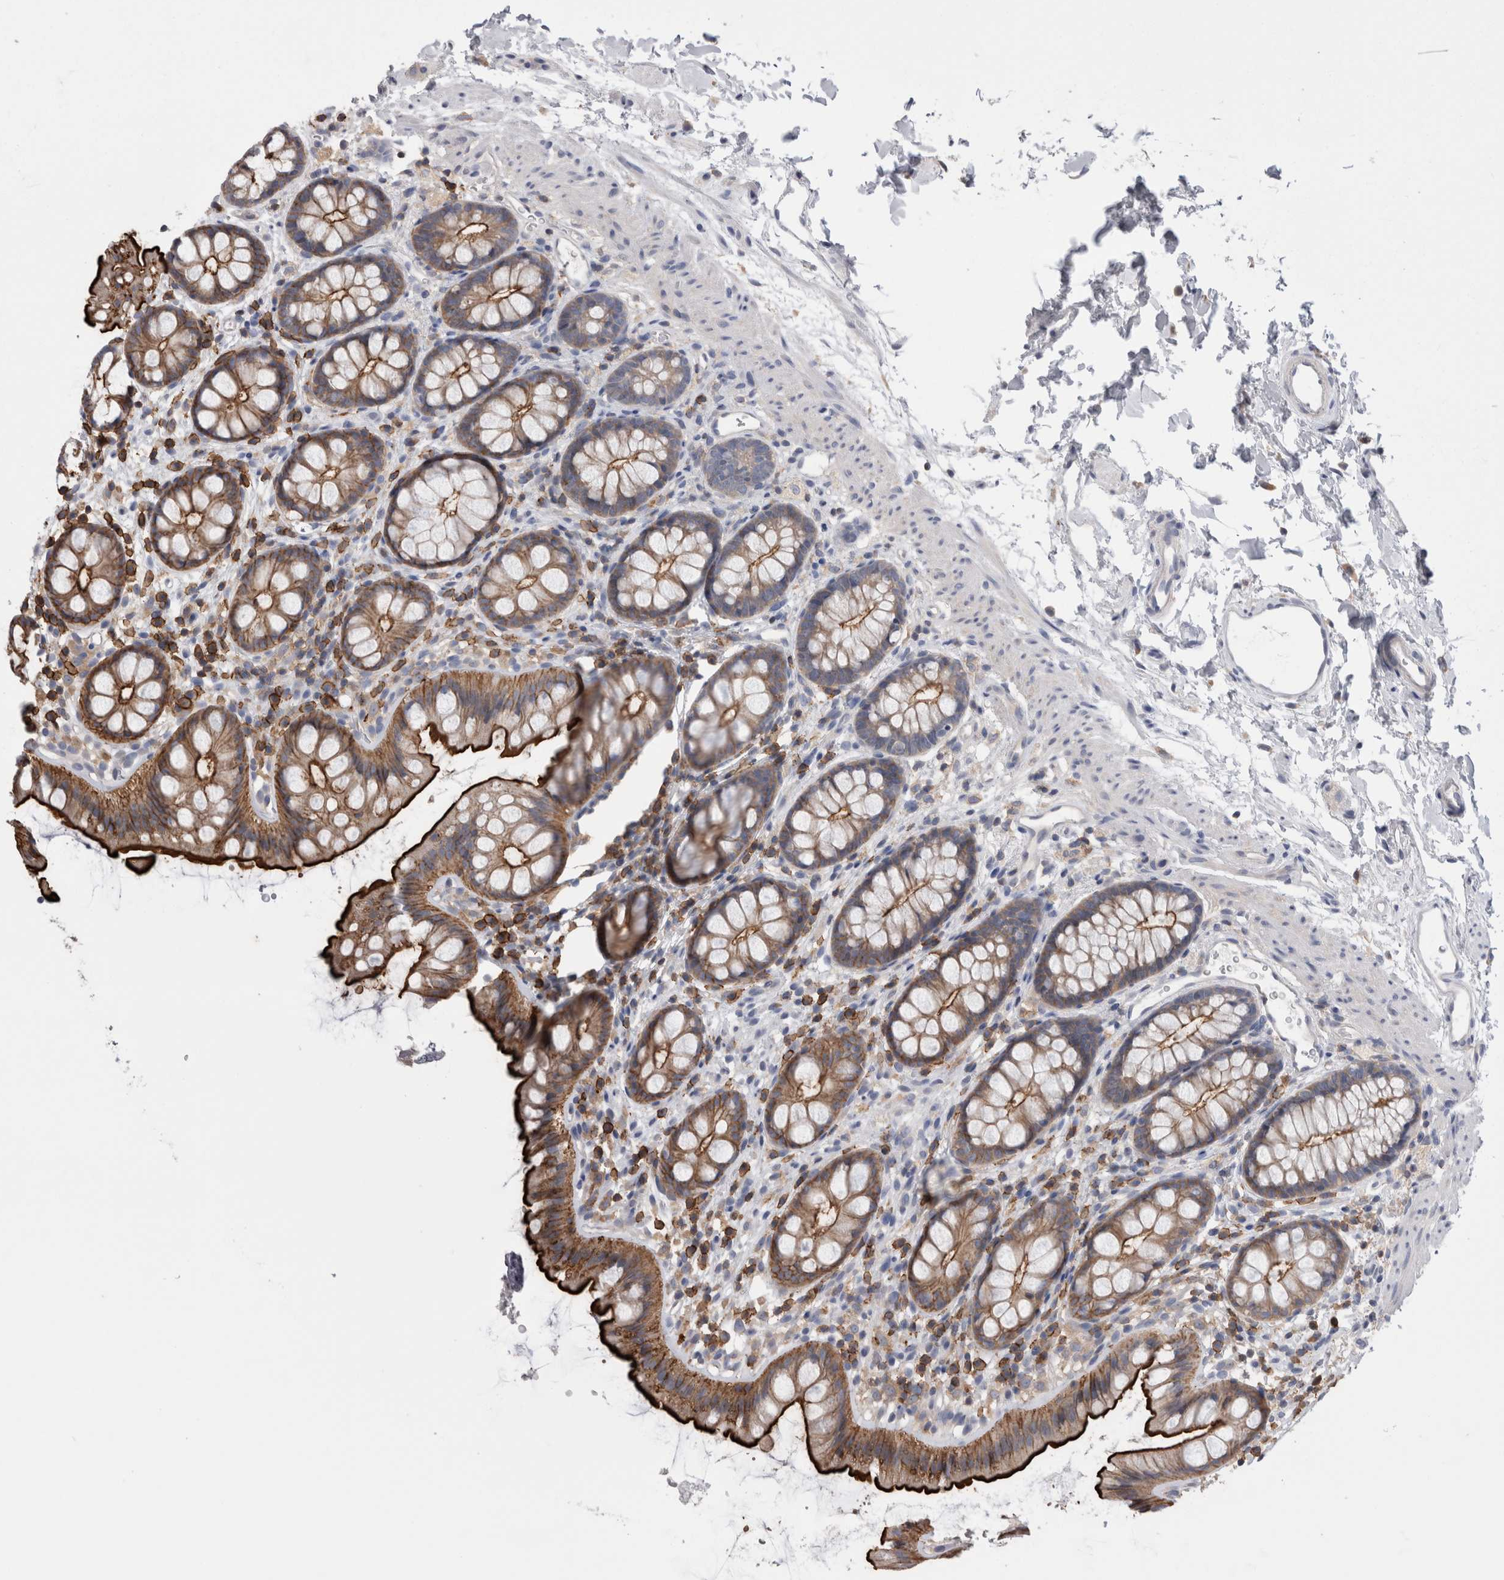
{"staining": {"intensity": "strong", "quantity": ">75%", "location": "cytoplasmic/membranous"}, "tissue": "rectum", "cell_type": "Glandular cells", "image_type": "normal", "snomed": [{"axis": "morphology", "description": "Normal tissue, NOS"}, {"axis": "topography", "description": "Rectum"}], "caption": "IHC (DAB (3,3'-diaminobenzidine)) staining of normal rectum shows strong cytoplasmic/membranous protein expression in about >75% of glandular cells. The protein of interest is shown in brown color, while the nuclei are stained blue.", "gene": "DCTN6", "patient": {"sex": "female", "age": 65}}